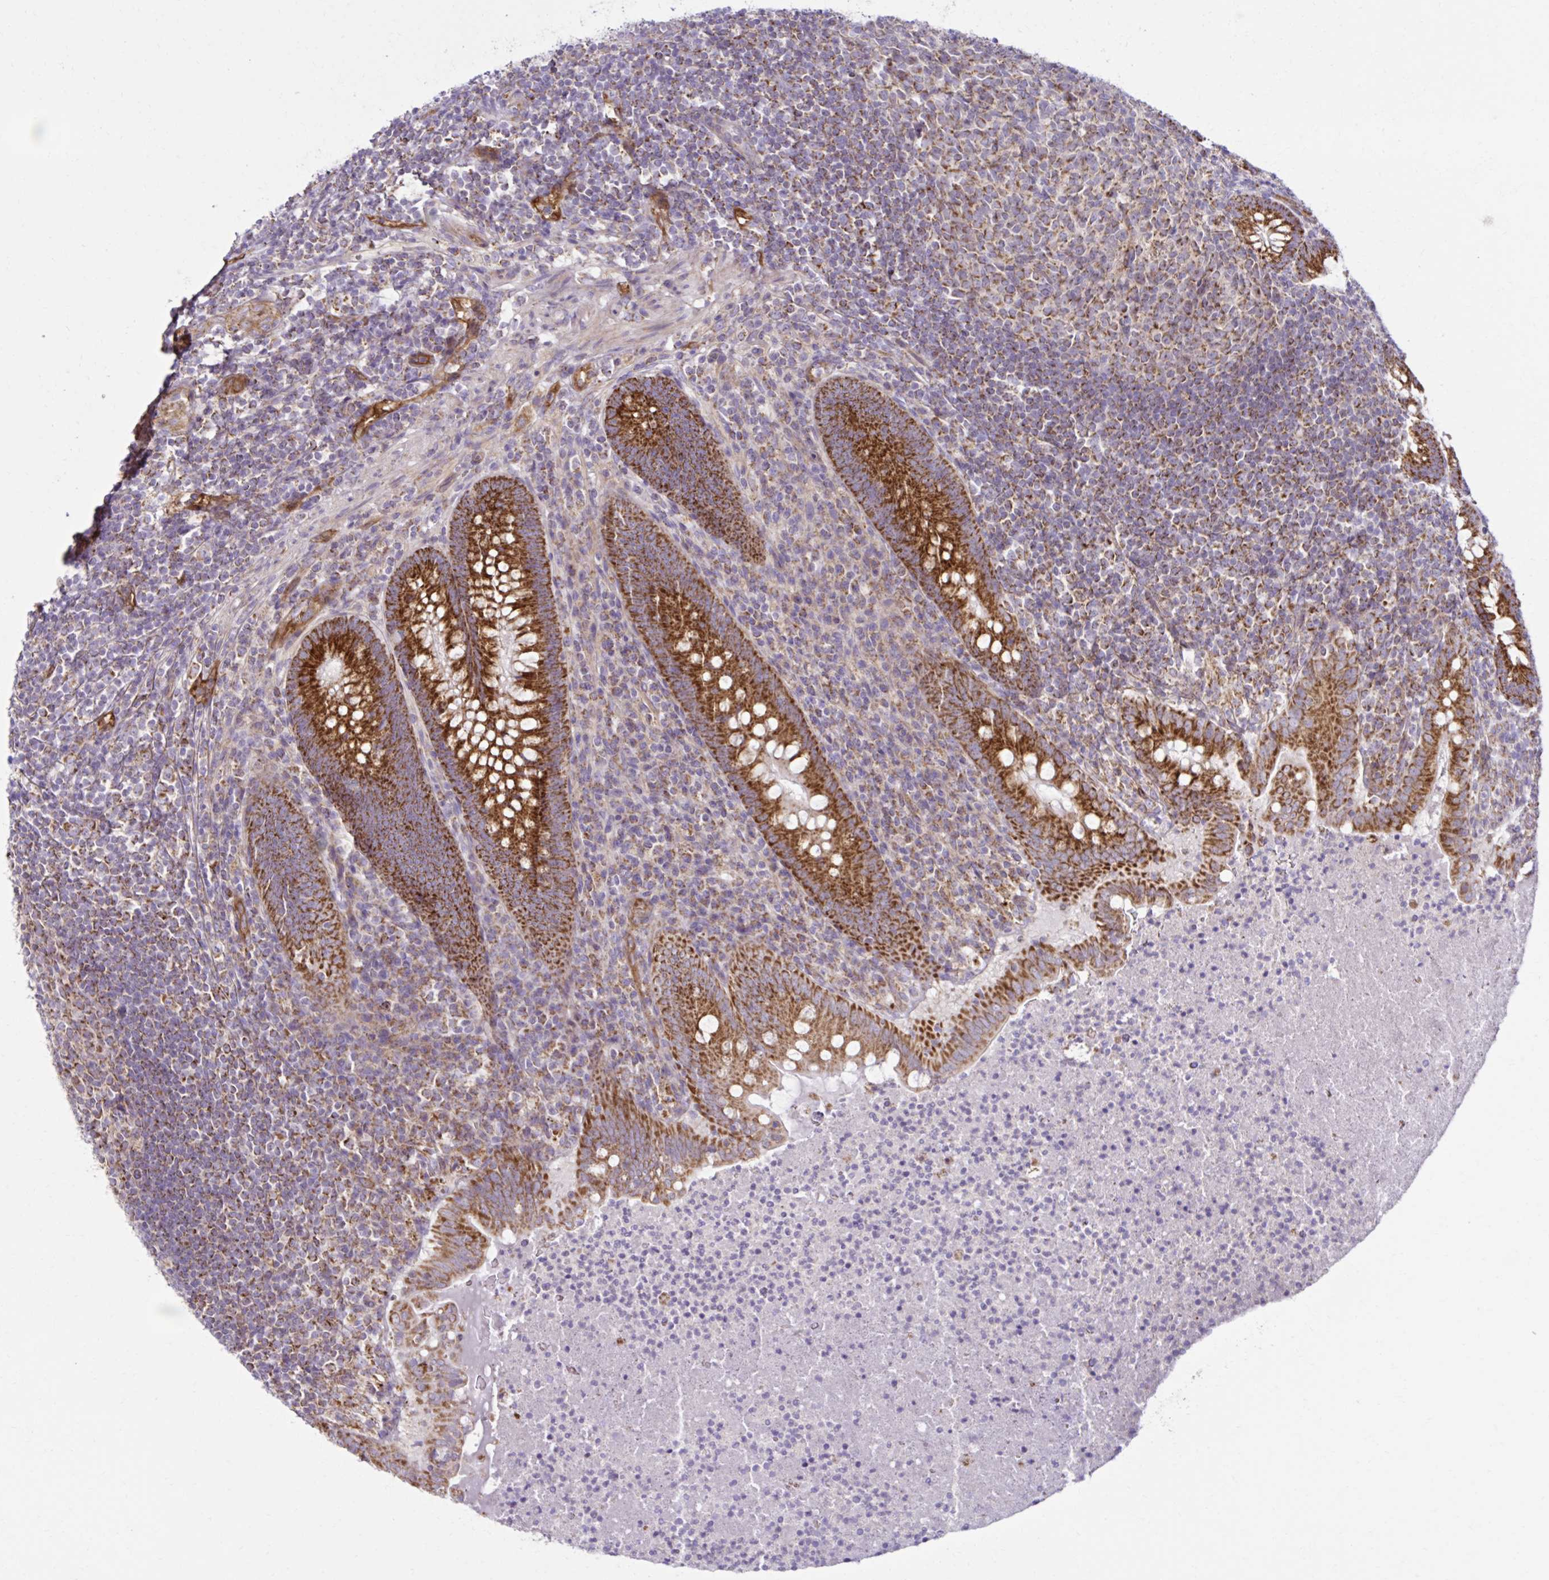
{"staining": {"intensity": "strong", "quantity": ">75%", "location": "cytoplasmic/membranous"}, "tissue": "appendix", "cell_type": "Glandular cells", "image_type": "normal", "snomed": [{"axis": "morphology", "description": "Normal tissue, NOS"}, {"axis": "topography", "description": "Appendix"}], "caption": "IHC photomicrograph of normal appendix stained for a protein (brown), which demonstrates high levels of strong cytoplasmic/membranous positivity in approximately >75% of glandular cells.", "gene": "LIMS1", "patient": {"sex": "male", "age": 47}}